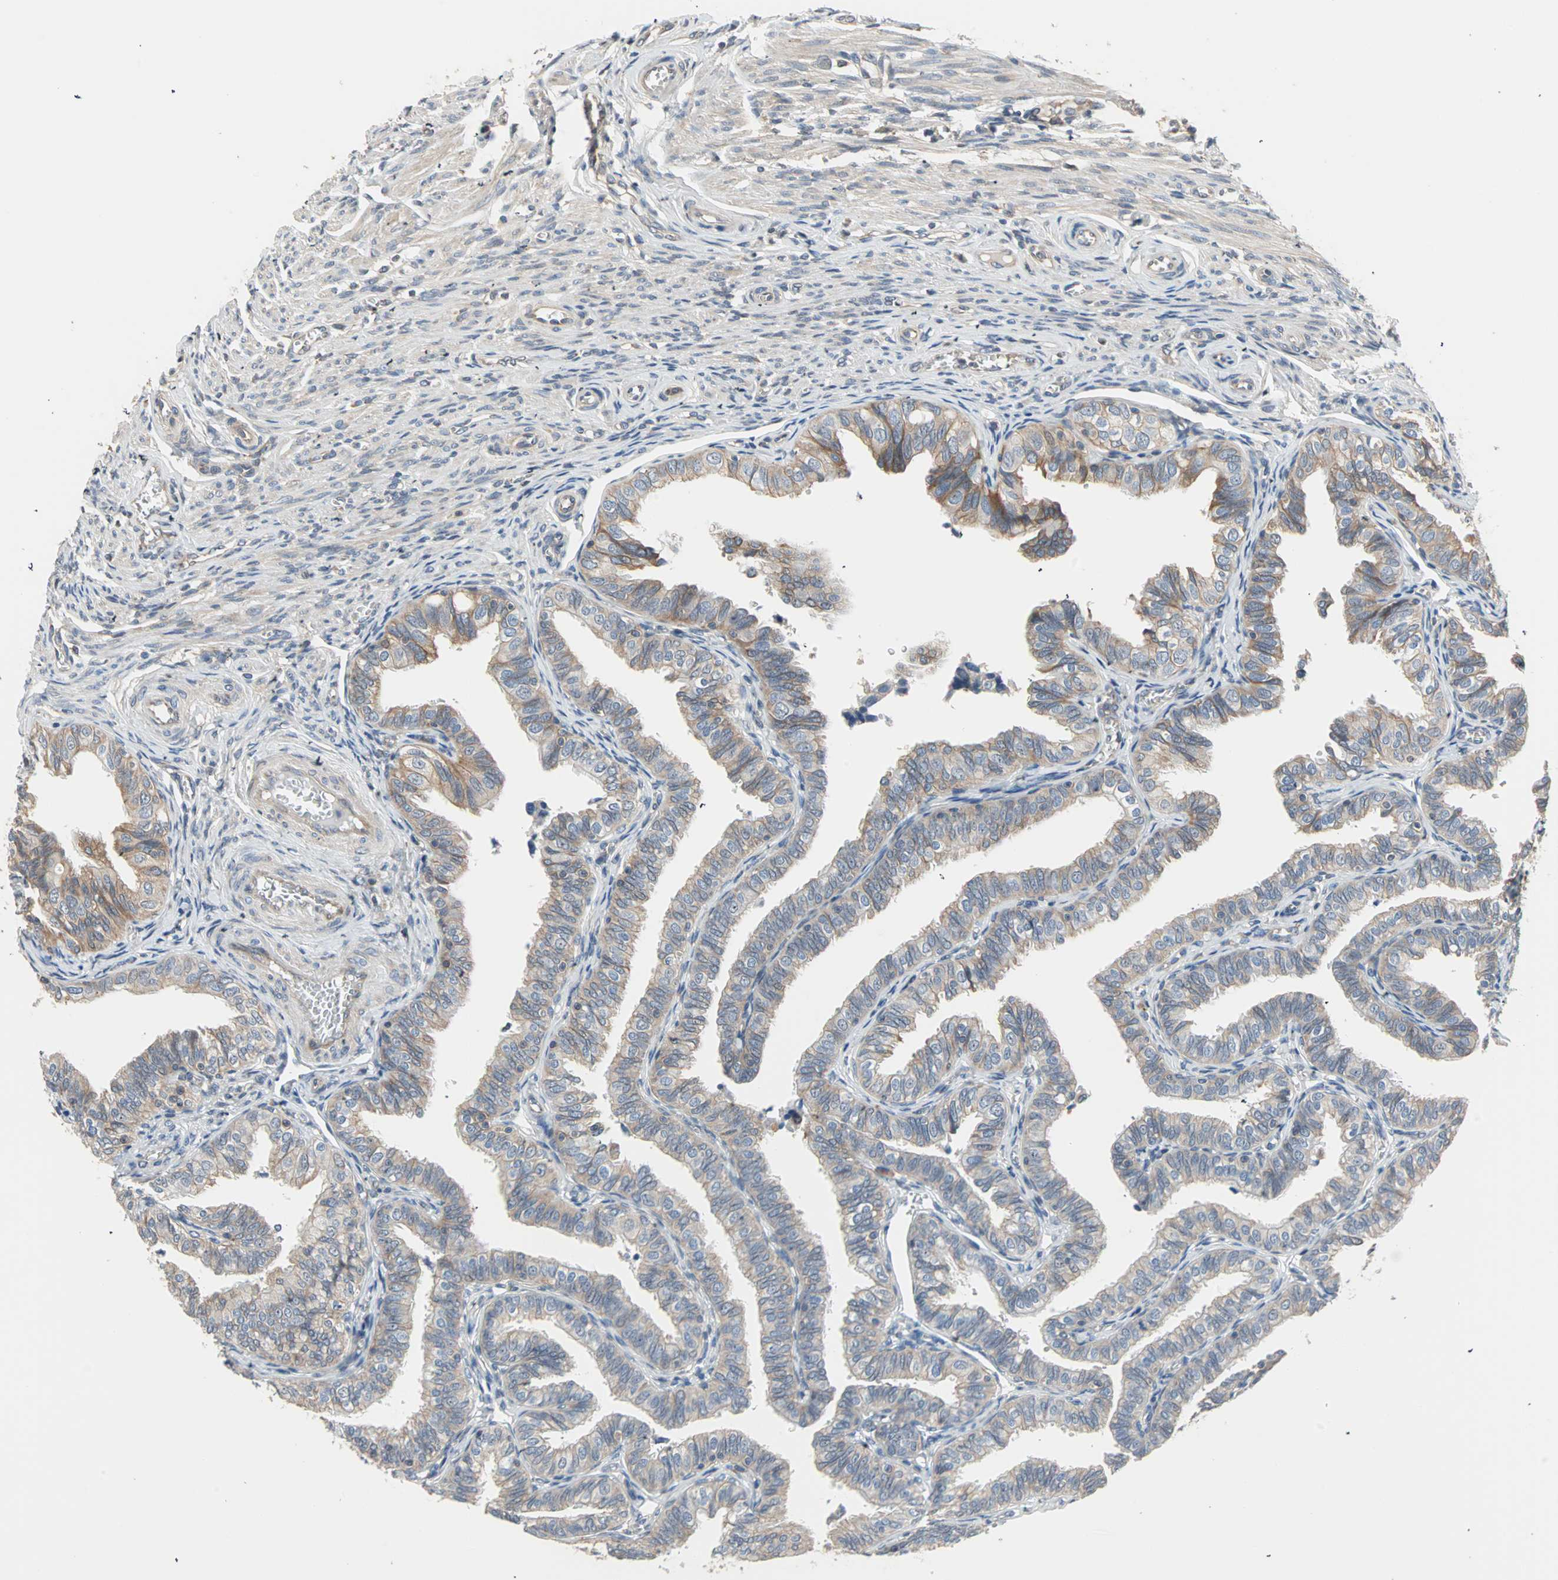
{"staining": {"intensity": "moderate", "quantity": "25%-75%", "location": "cytoplasmic/membranous"}, "tissue": "fallopian tube", "cell_type": "Glandular cells", "image_type": "normal", "snomed": [{"axis": "morphology", "description": "Normal tissue, NOS"}, {"axis": "topography", "description": "Fallopian tube"}], "caption": "This photomicrograph exhibits IHC staining of benign fallopian tube, with medium moderate cytoplasmic/membranous staining in approximately 25%-75% of glandular cells.", "gene": "SAR1A", "patient": {"sex": "female", "age": 46}}